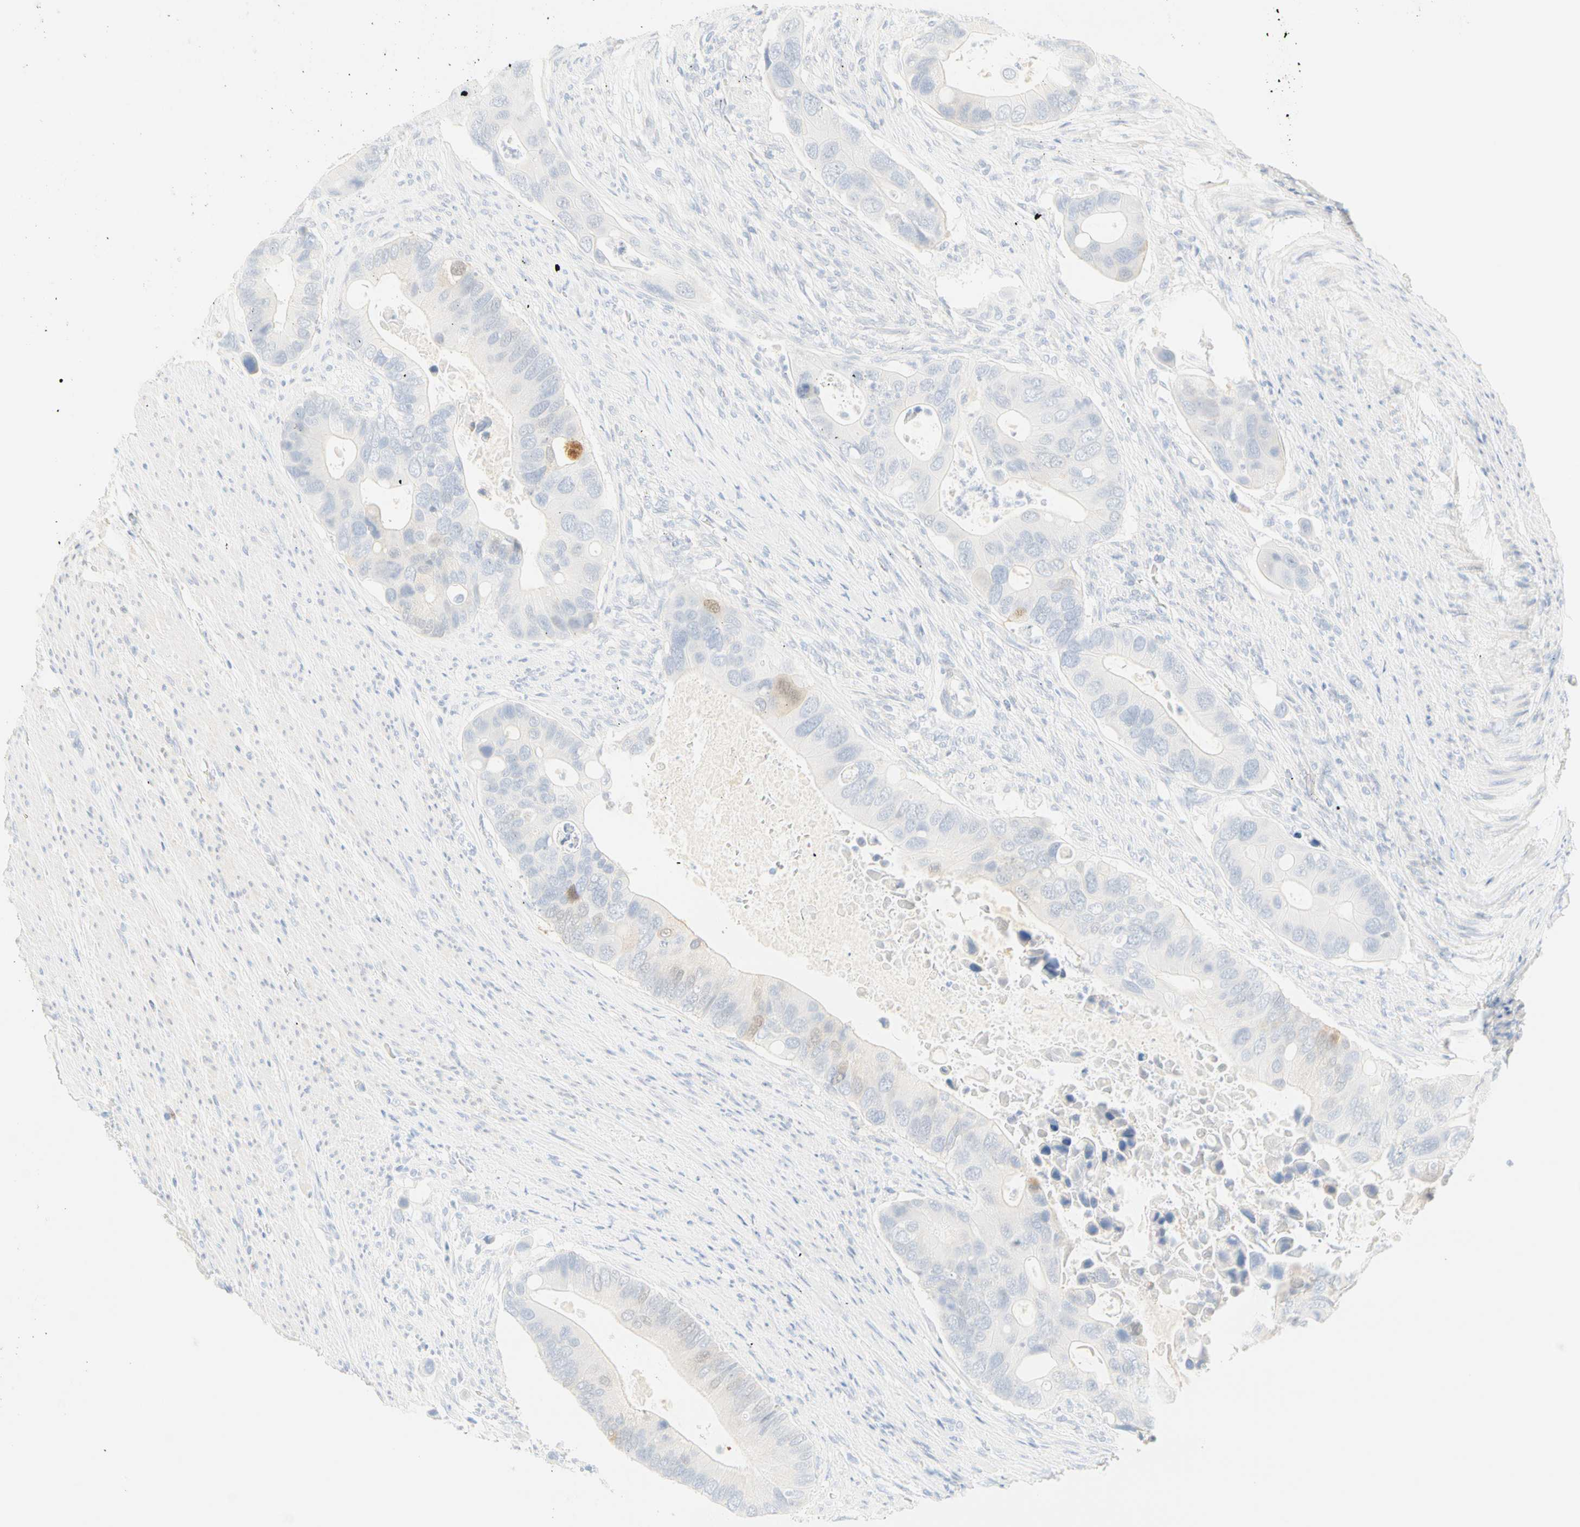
{"staining": {"intensity": "weak", "quantity": "<25%", "location": "cytoplasmic/membranous"}, "tissue": "colorectal cancer", "cell_type": "Tumor cells", "image_type": "cancer", "snomed": [{"axis": "morphology", "description": "Adenocarcinoma, NOS"}, {"axis": "topography", "description": "Rectum"}], "caption": "Tumor cells show no significant positivity in colorectal adenocarcinoma.", "gene": "SELENBP1", "patient": {"sex": "female", "age": 57}}